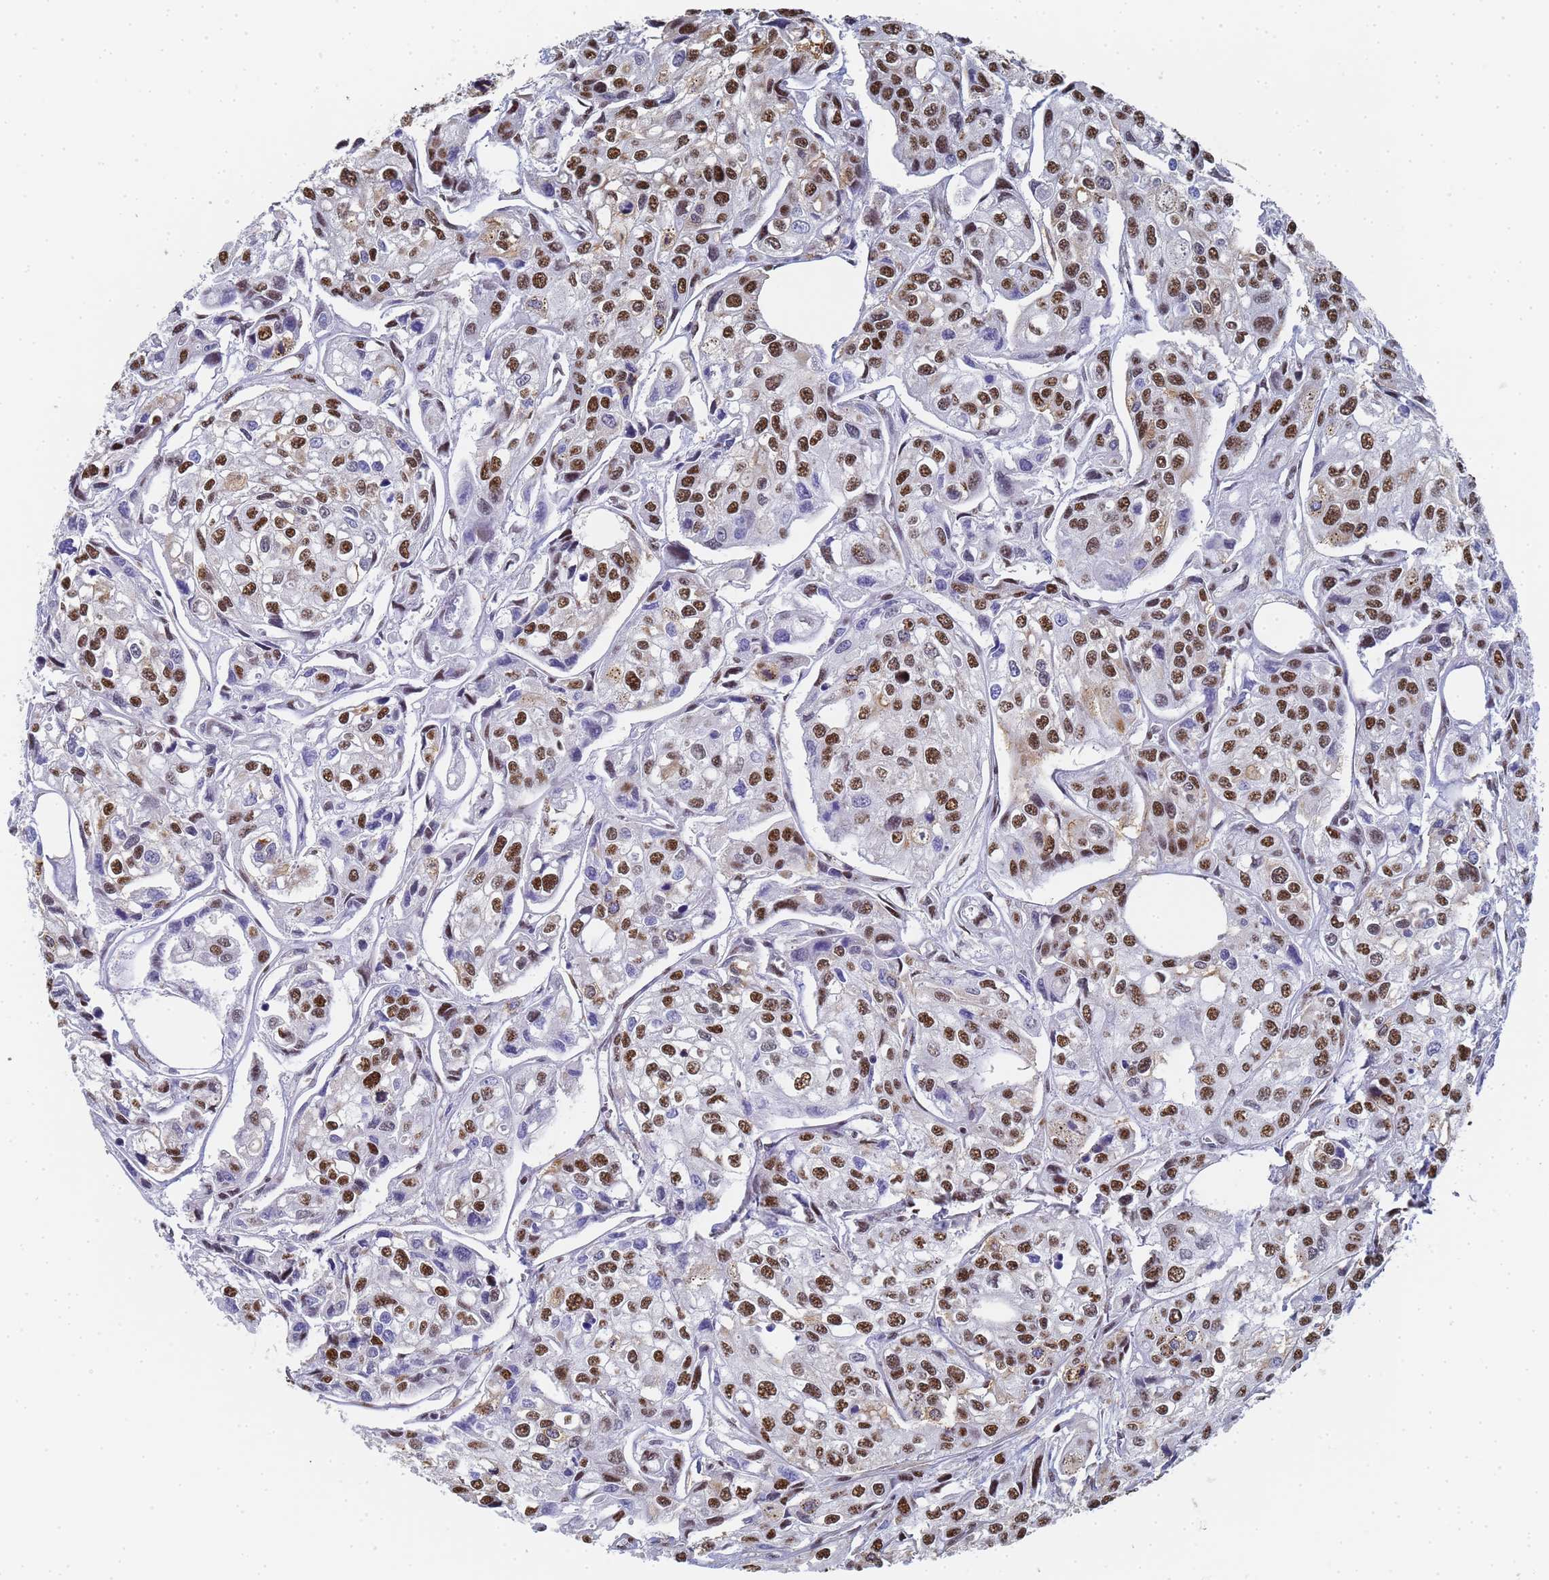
{"staining": {"intensity": "strong", "quantity": "25%-75%", "location": "nuclear"}, "tissue": "urothelial cancer", "cell_type": "Tumor cells", "image_type": "cancer", "snomed": [{"axis": "morphology", "description": "Urothelial carcinoma, High grade"}, {"axis": "topography", "description": "Urinary bladder"}], "caption": "Immunohistochemical staining of human high-grade urothelial carcinoma displays strong nuclear protein positivity in about 25%-75% of tumor cells.", "gene": "PRRT4", "patient": {"sex": "male", "age": 67}}